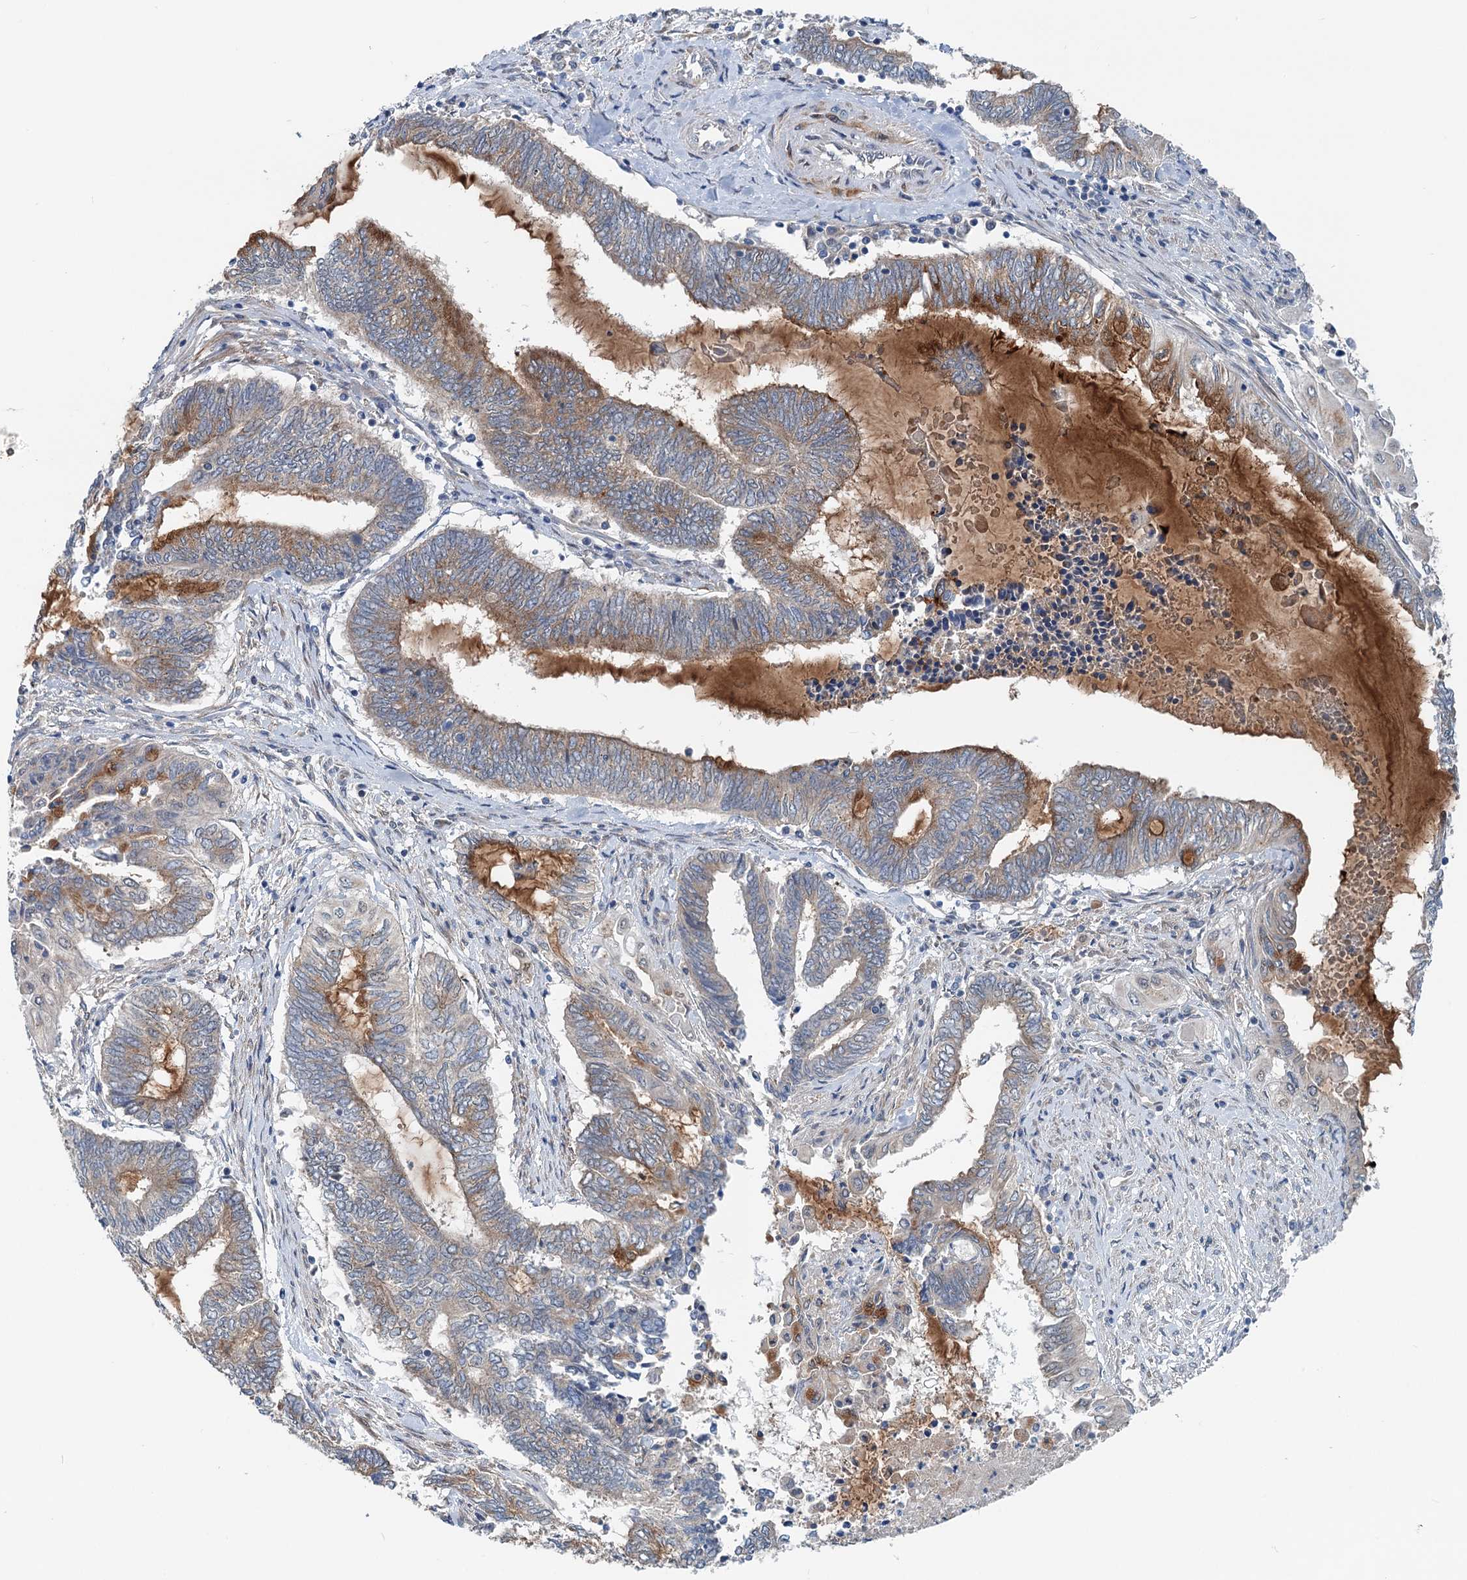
{"staining": {"intensity": "moderate", "quantity": "25%-75%", "location": "cytoplasmic/membranous"}, "tissue": "endometrial cancer", "cell_type": "Tumor cells", "image_type": "cancer", "snomed": [{"axis": "morphology", "description": "Adenocarcinoma, NOS"}, {"axis": "topography", "description": "Uterus"}, {"axis": "topography", "description": "Endometrium"}], "caption": "Endometrial cancer stained for a protein (brown) demonstrates moderate cytoplasmic/membranous positive positivity in about 25%-75% of tumor cells.", "gene": "DYNC2I2", "patient": {"sex": "female", "age": 70}}